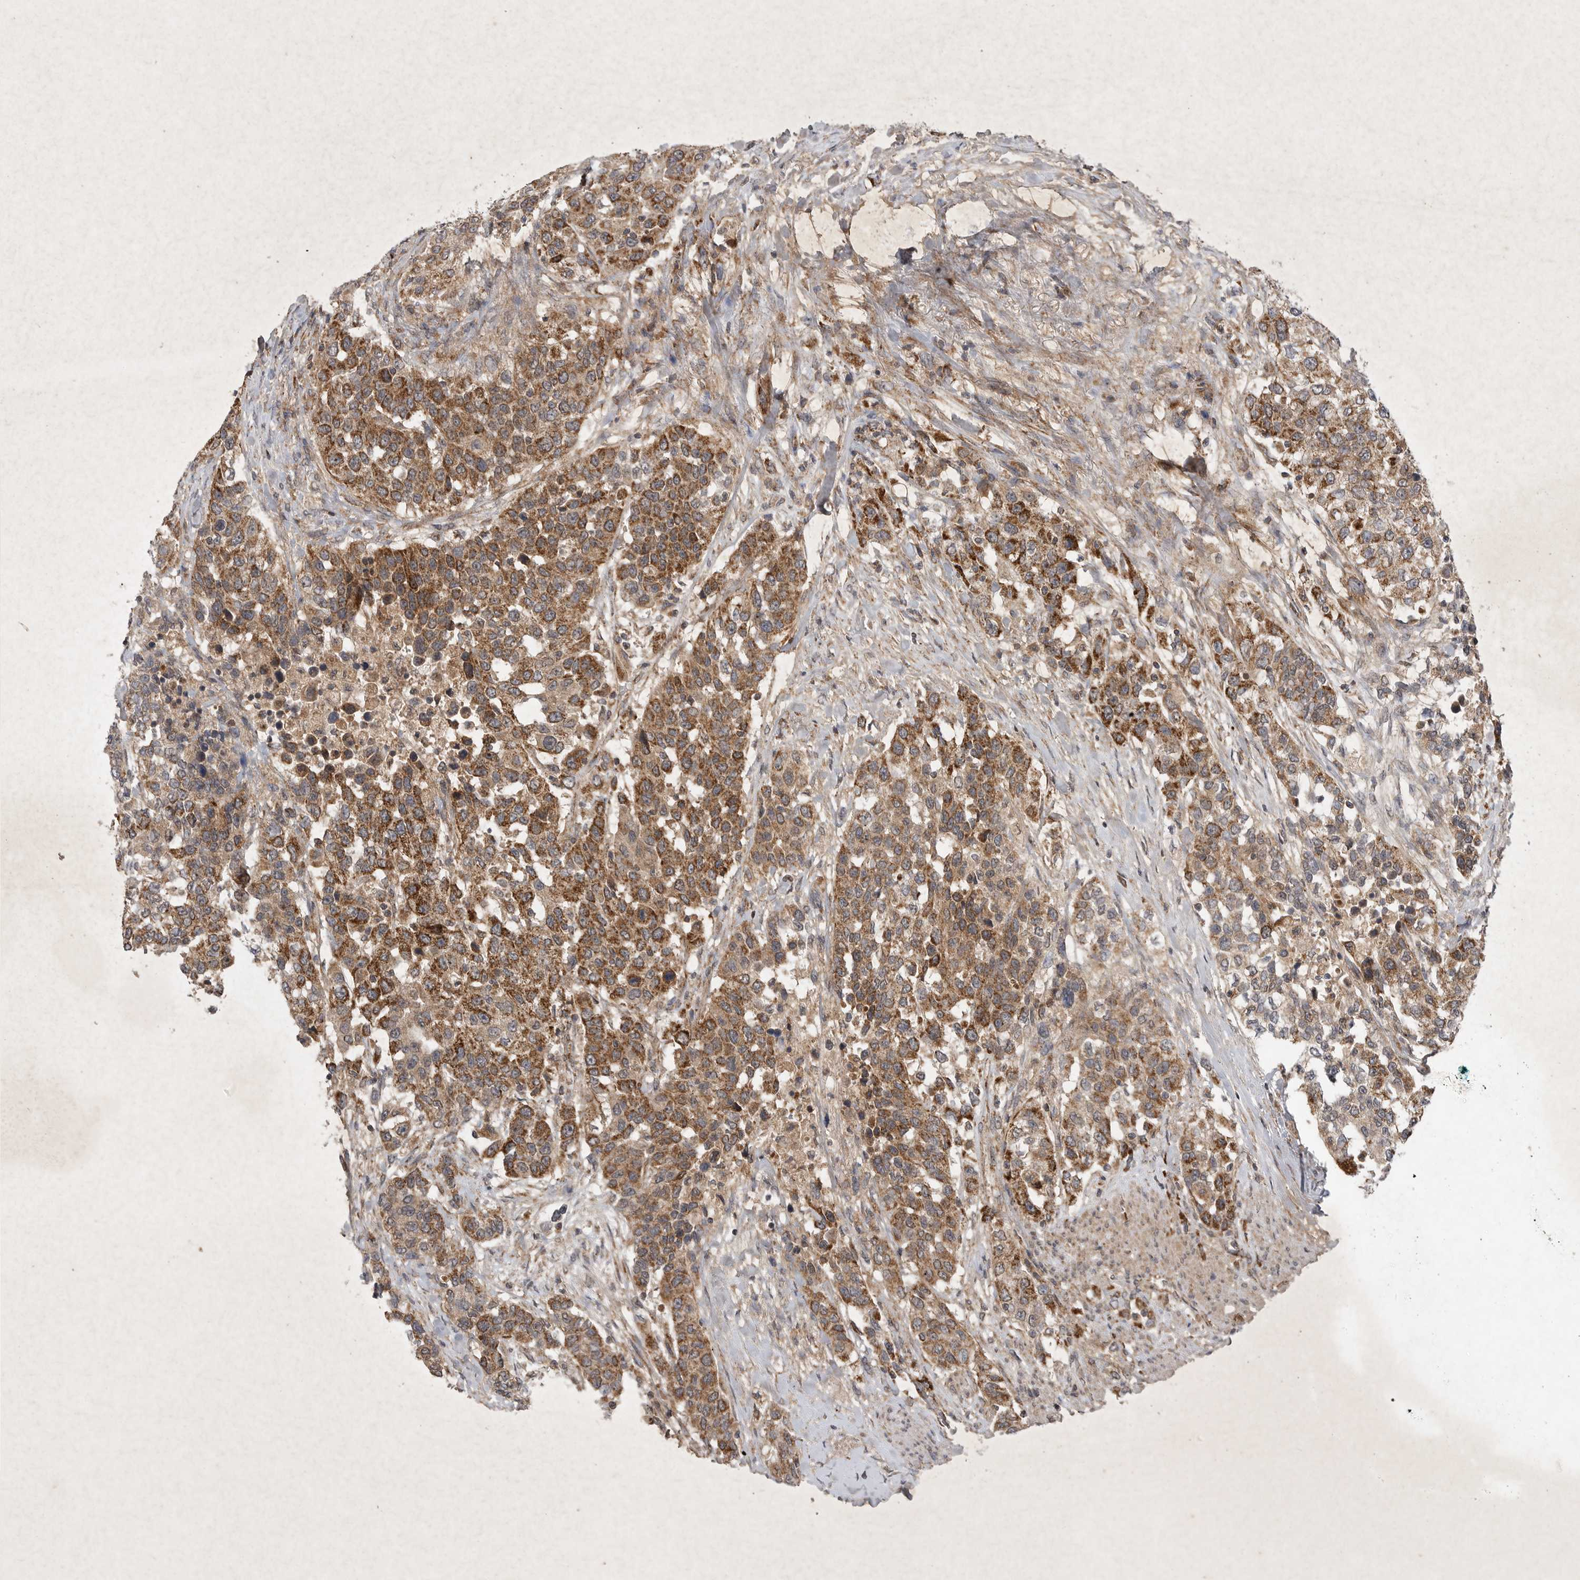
{"staining": {"intensity": "strong", "quantity": ">75%", "location": "cytoplasmic/membranous"}, "tissue": "urothelial cancer", "cell_type": "Tumor cells", "image_type": "cancer", "snomed": [{"axis": "morphology", "description": "Urothelial carcinoma, High grade"}, {"axis": "topography", "description": "Urinary bladder"}], "caption": "This is a histology image of immunohistochemistry (IHC) staining of high-grade urothelial carcinoma, which shows strong staining in the cytoplasmic/membranous of tumor cells.", "gene": "DDR1", "patient": {"sex": "female", "age": 80}}